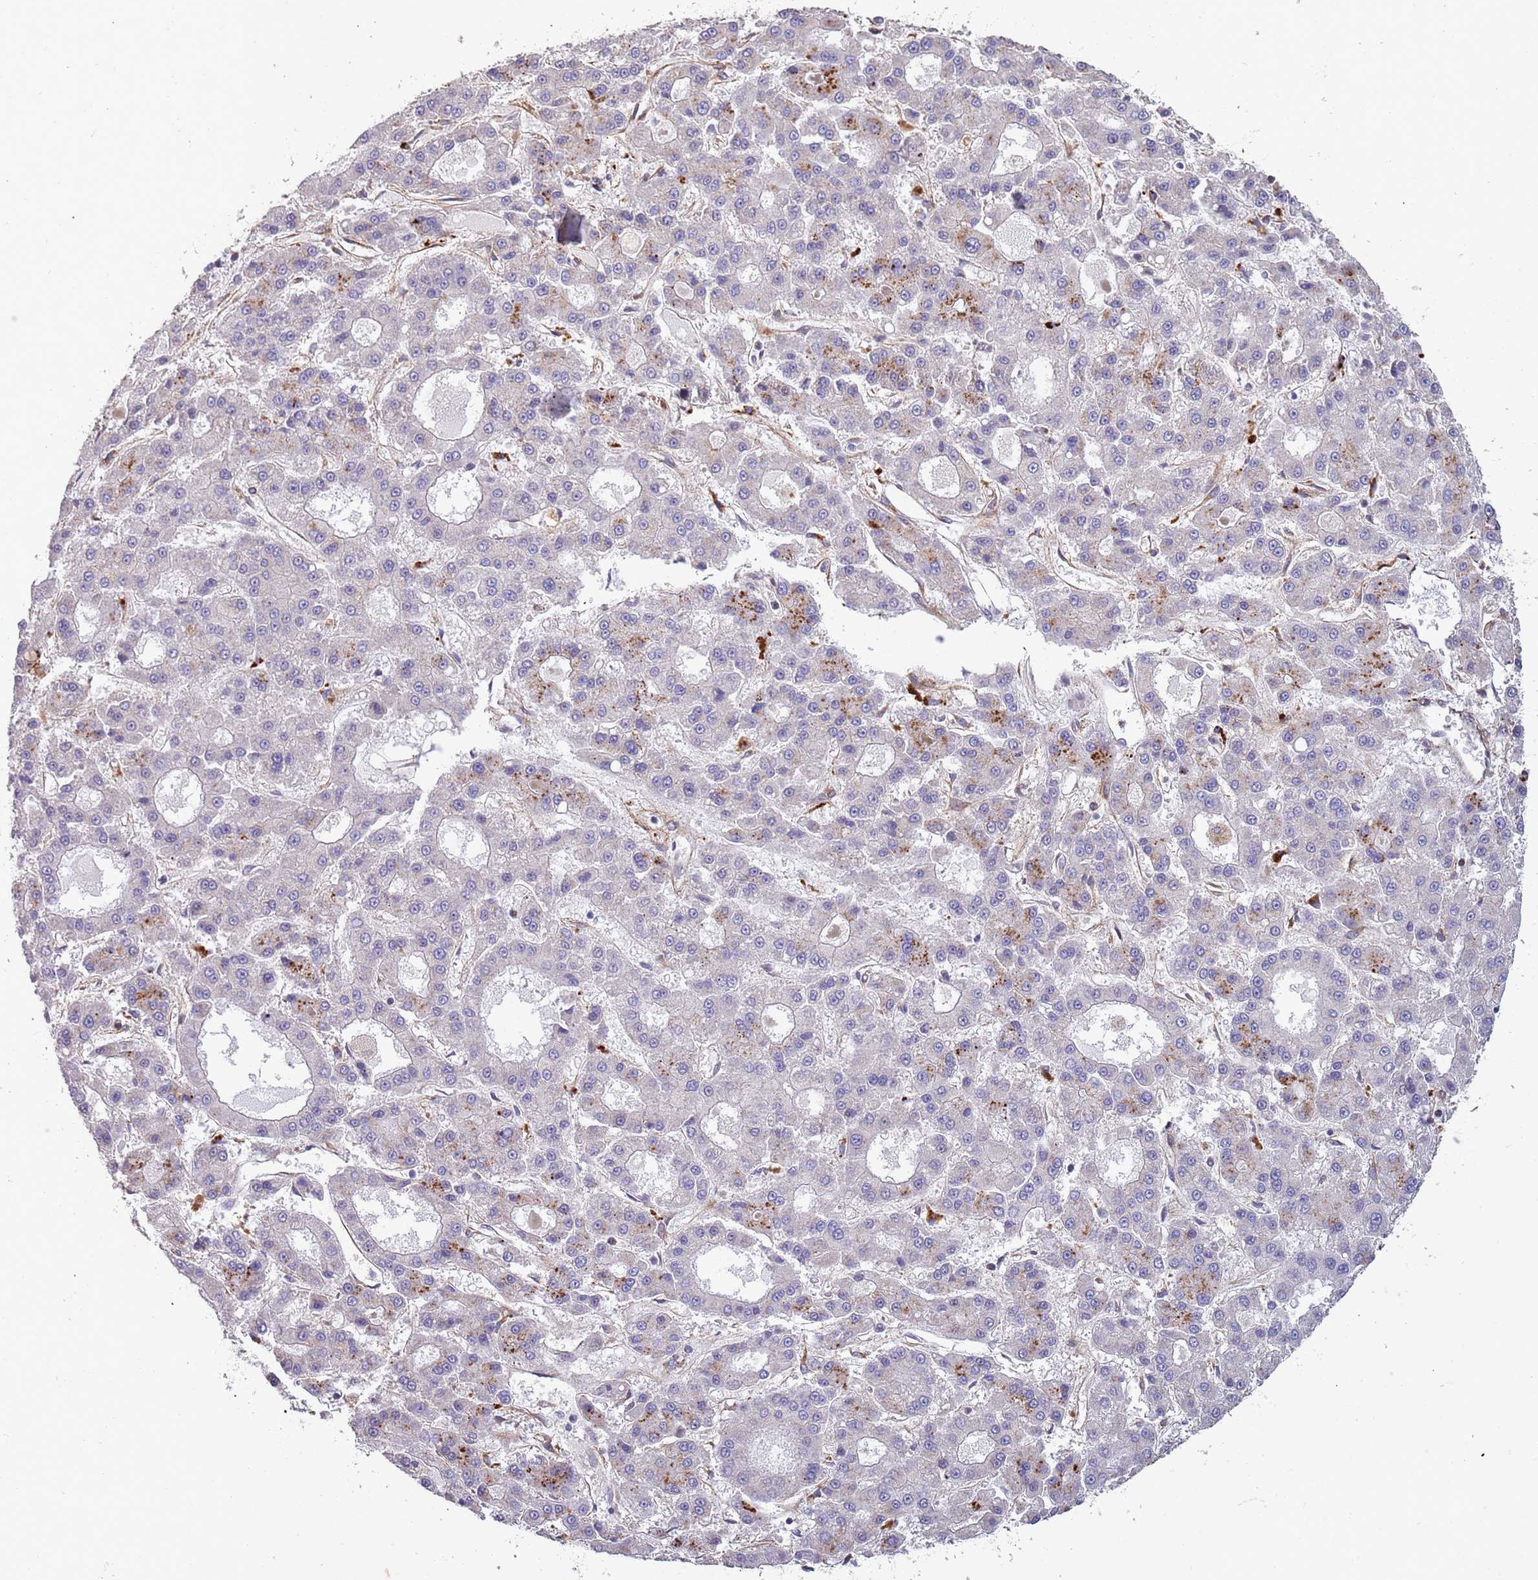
{"staining": {"intensity": "negative", "quantity": "none", "location": "none"}, "tissue": "liver cancer", "cell_type": "Tumor cells", "image_type": "cancer", "snomed": [{"axis": "morphology", "description": "Carcinoma, Hepatocellular, NOS"}, {"axis": "topography", "description": "Liver"}], "caption": "An immunohistochemistry image of liver cancer (hepatocellular carcinoma) is shown. There is no staining in tumor cells of liver cancer (hepatocellular carcinoma).", "gene": "ARMCX6", "patient": {"sex": "male", "age": 70}}